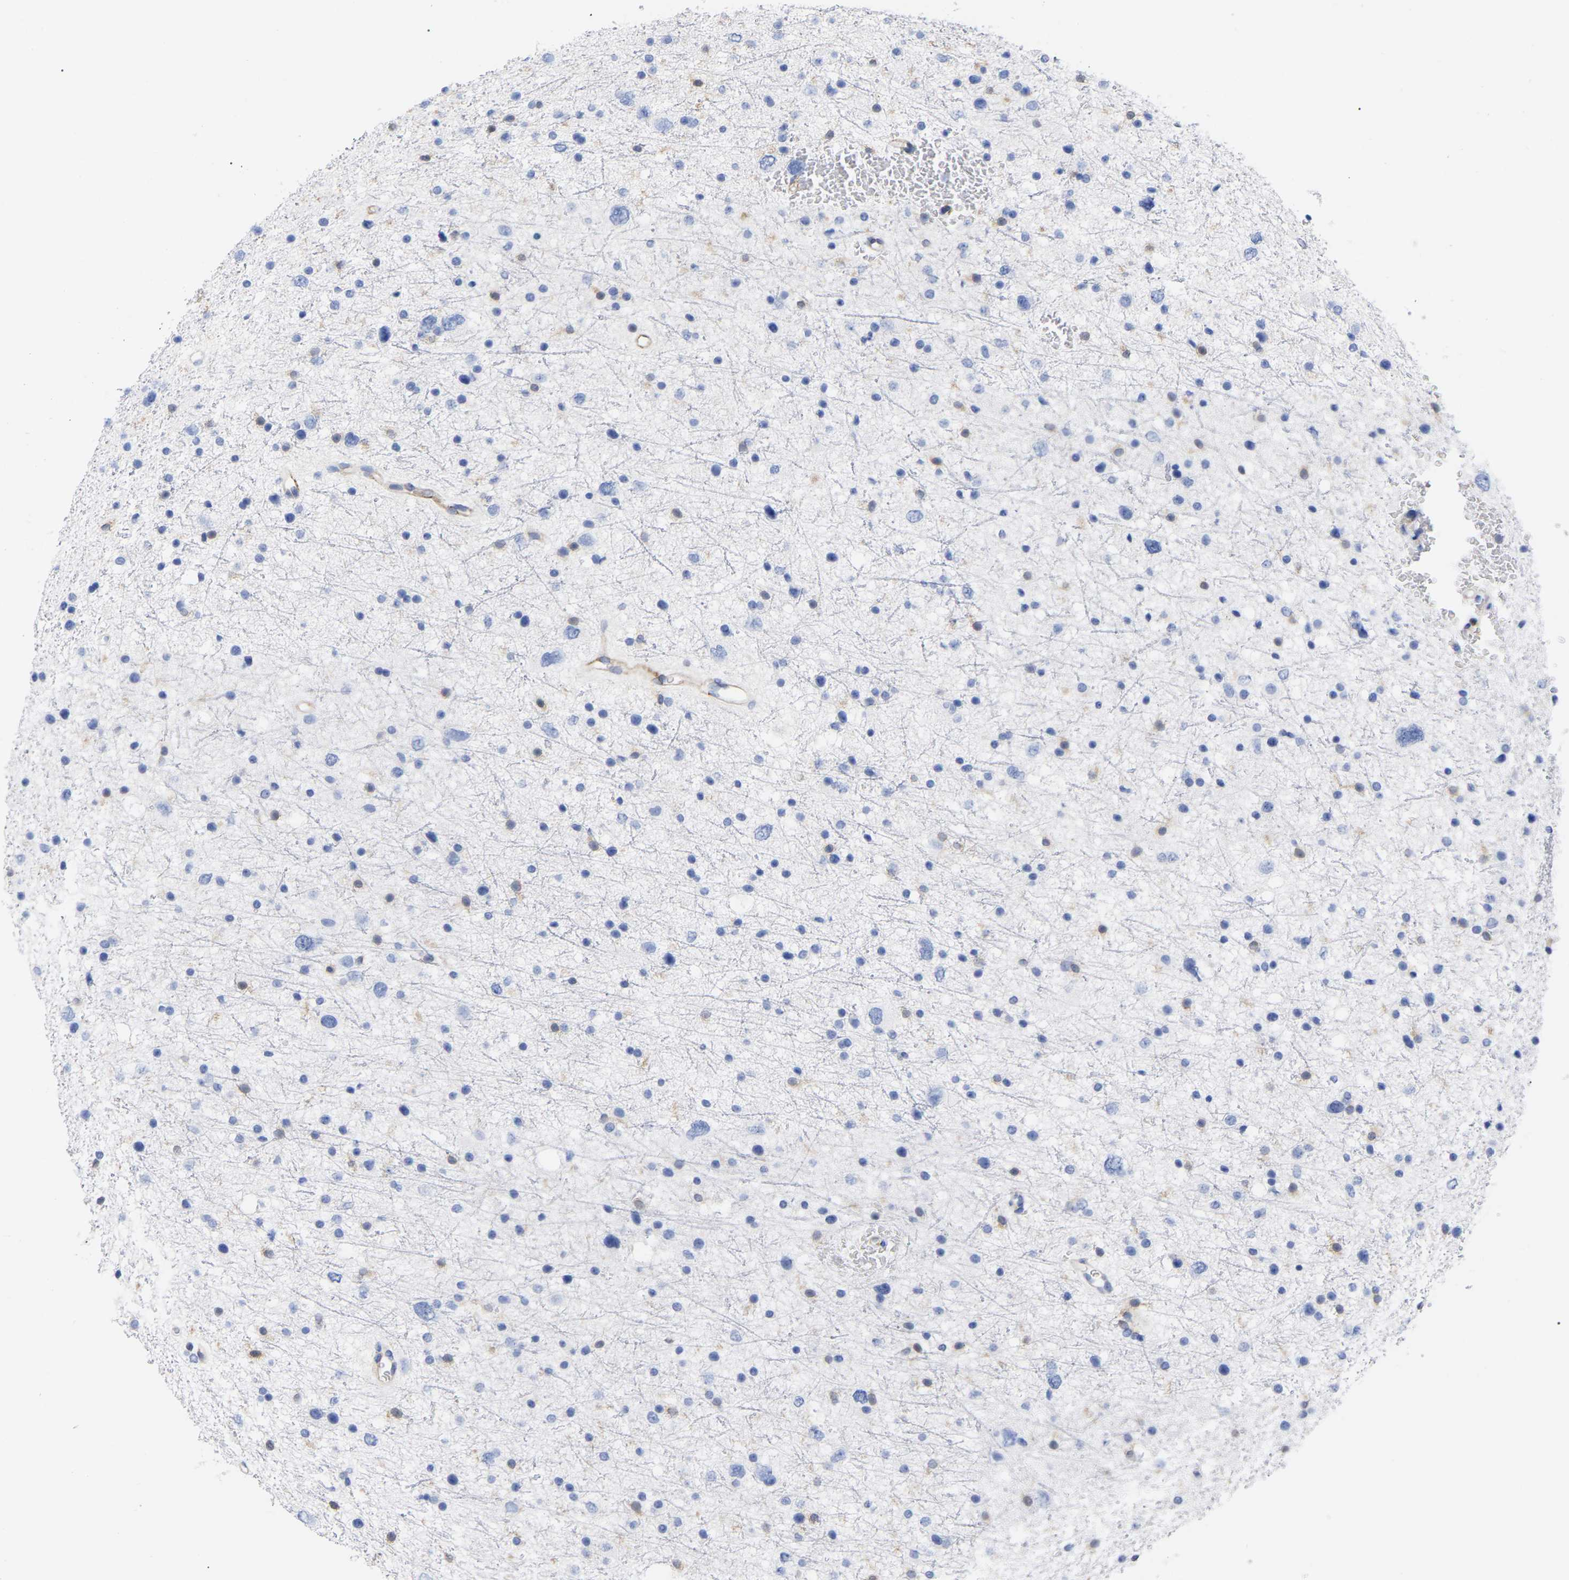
{"staining": {"intensity": "negative", "quantity": "none", "location": "none"}, "tissue": "glioma", "cell_type": "Tumor cells", "image_type": "cancer", "snomed": [{"axis": "morphology", "description": "Glioma, malignant, Low grade"}, {"axis": "topography", "description": "Brain"}], "caption": "Immunohistochemistry (IHC) of glioma demonstrates no positivity in tumor cells. The staining was performed using DAB (3,3'-diaminobenzidine) to visualize the protein expression in brown, while the nuclei were stained in blue with hematoxylin (Magnification: 20x).", "gene": "GIMAP4", "patient": {"sex": "female", "age": 37}}